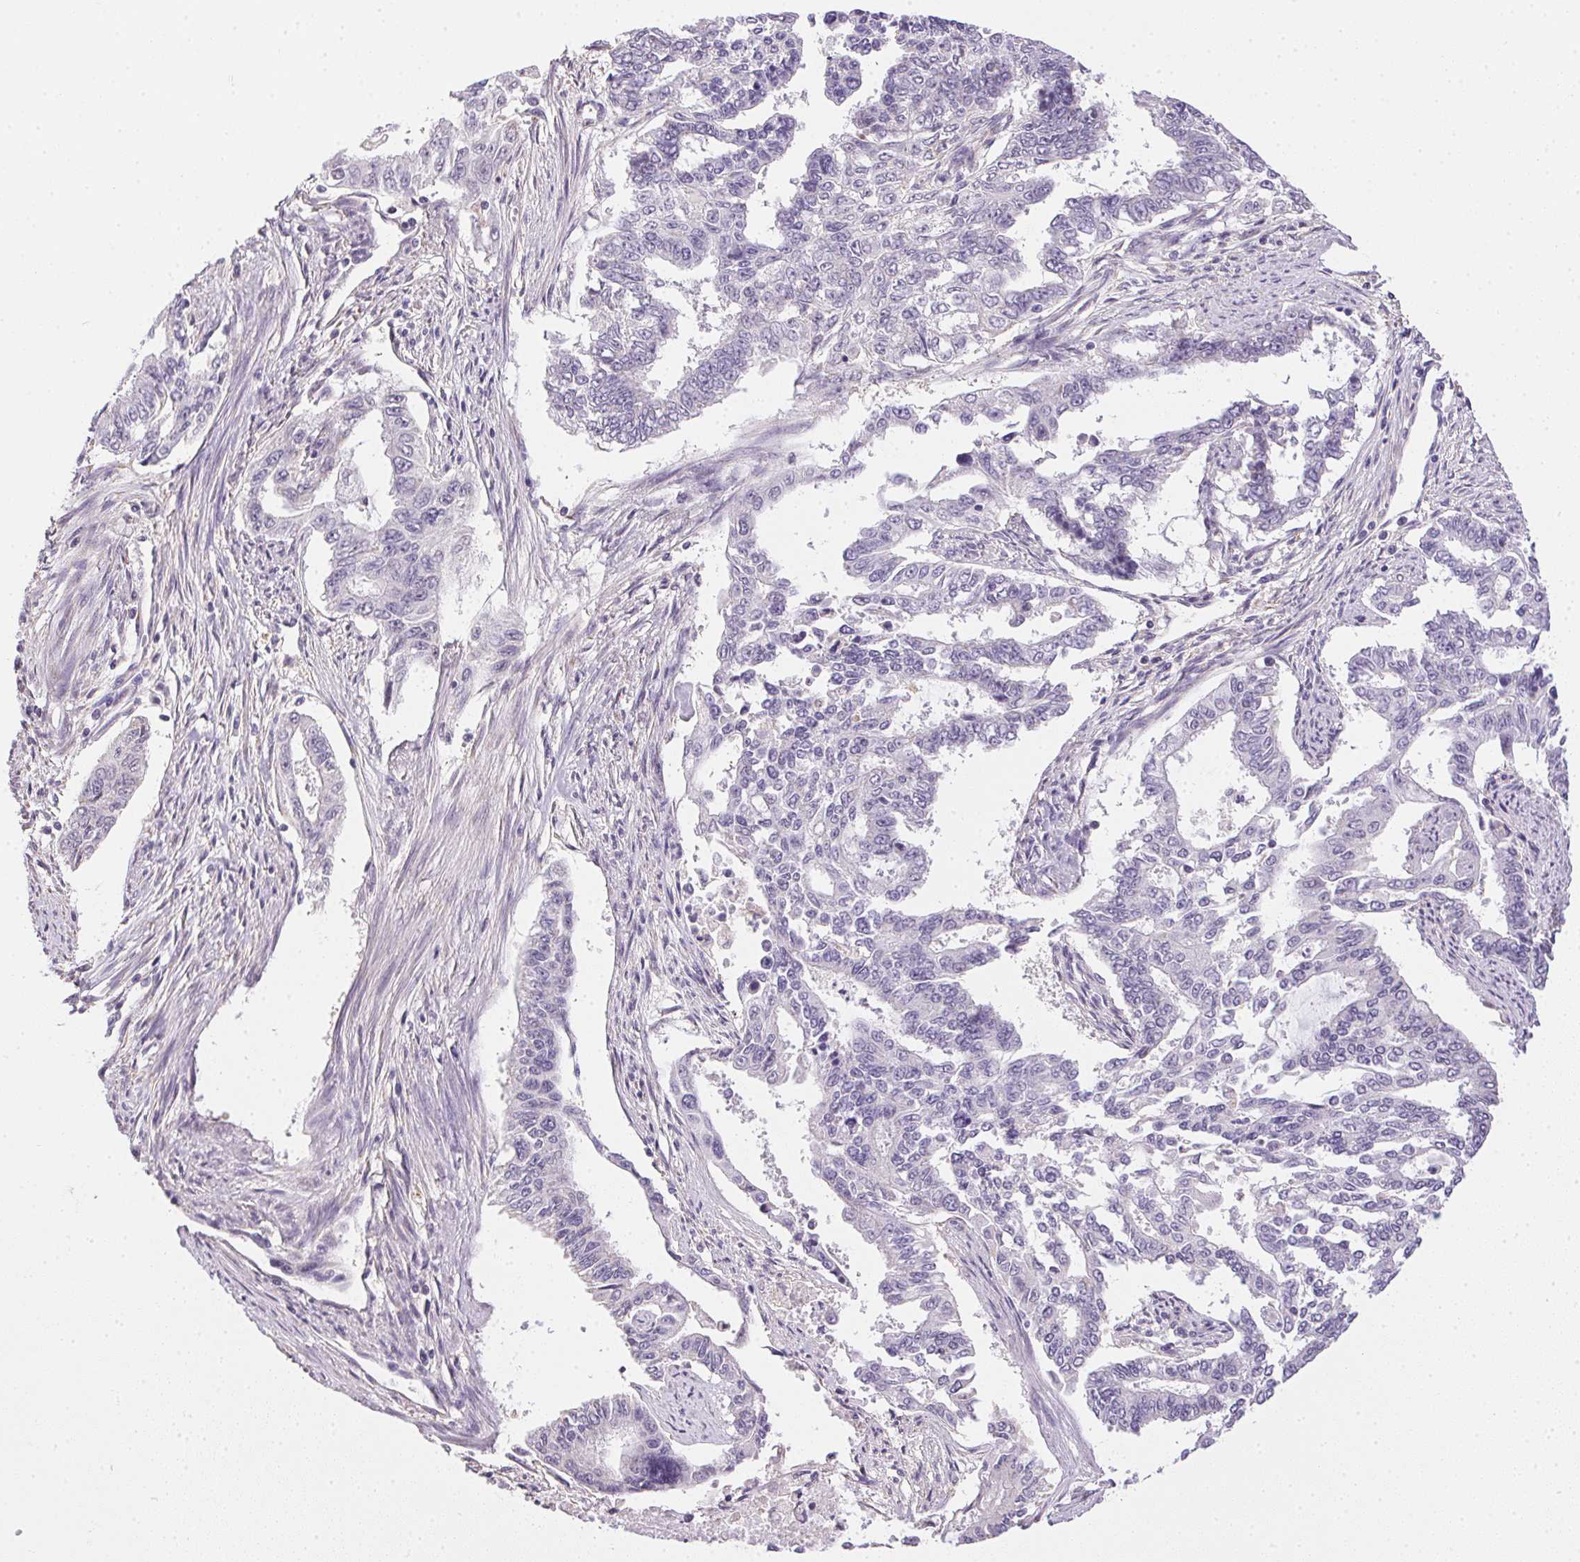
{"staining": {"intensity": "negative", "quantity": "none", "location": "none"}, "tissue": "endometrial cancer", "cell_type": "Tumor cells", "image_type": "cancer", "snomed": [{"axis": "morphology", "description": "Adenocarcinoma, NOS"}, {"axis": "topography", "description": "Uterus"}], "caption": "This is an IHC histopathology image of endometrial adenocarcinoma. There is no expression in tumor cells.", "gene": "PRL", "patient": {"sex": "female", "age": 59}}